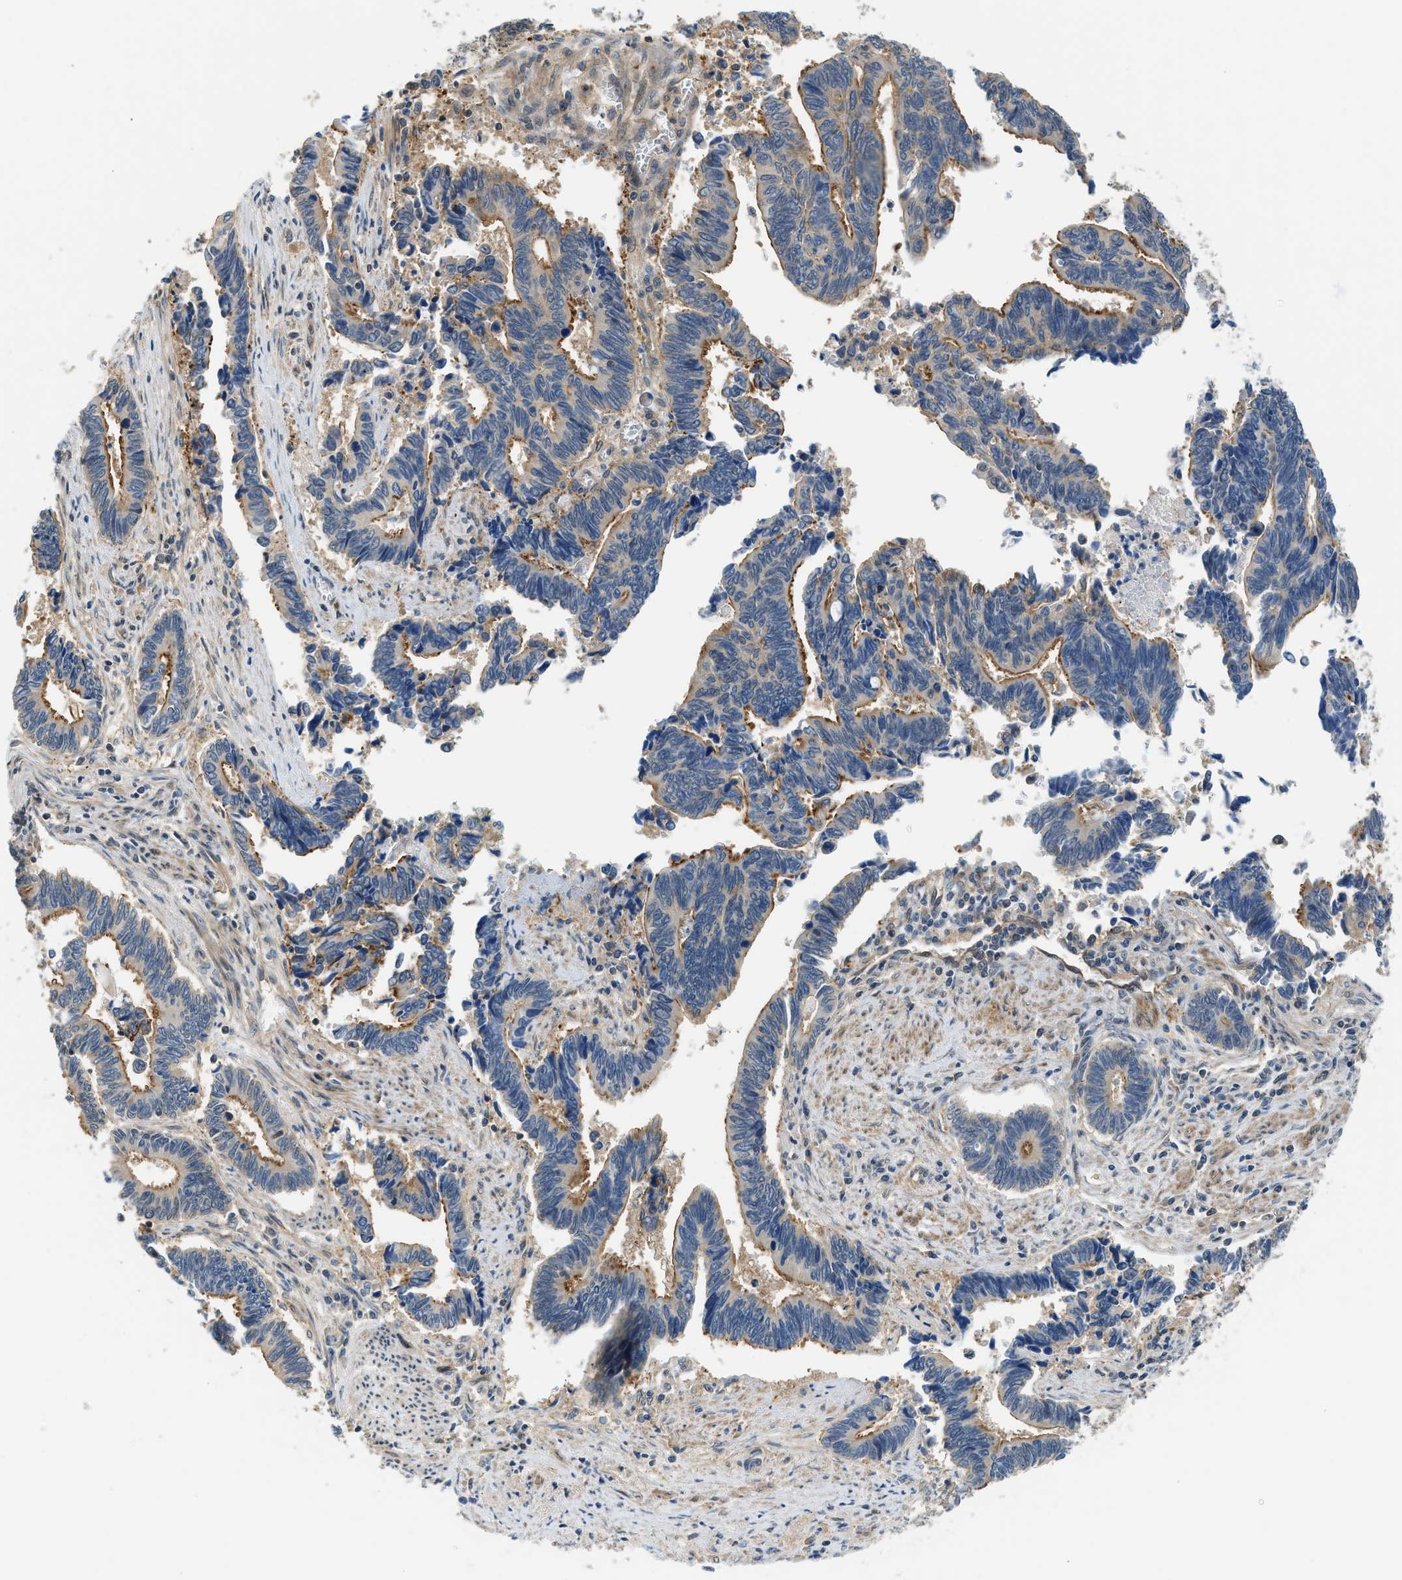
{"staining": {"intensity": "moderate", "quantity": ">75%", "location": "cytoplasmic/membranous"}, "tissue": "pancreatic cancer", "cell_type": "Tumor cells", "image_type": "cancer", "snomed": [{"axis": "morphology", "description": "Adenocarcinoma, NOS"}, {"axis": "topography", "description": "Pancreas"}], "caption": "Immunohistochemical staining of pancreatic cancer reveals moderate cytoplasmic/membranous protein positivity in approximately >75% of tumor cells.", "gene": "CBLB", "patient": {"sex": "female", "age": 70}}